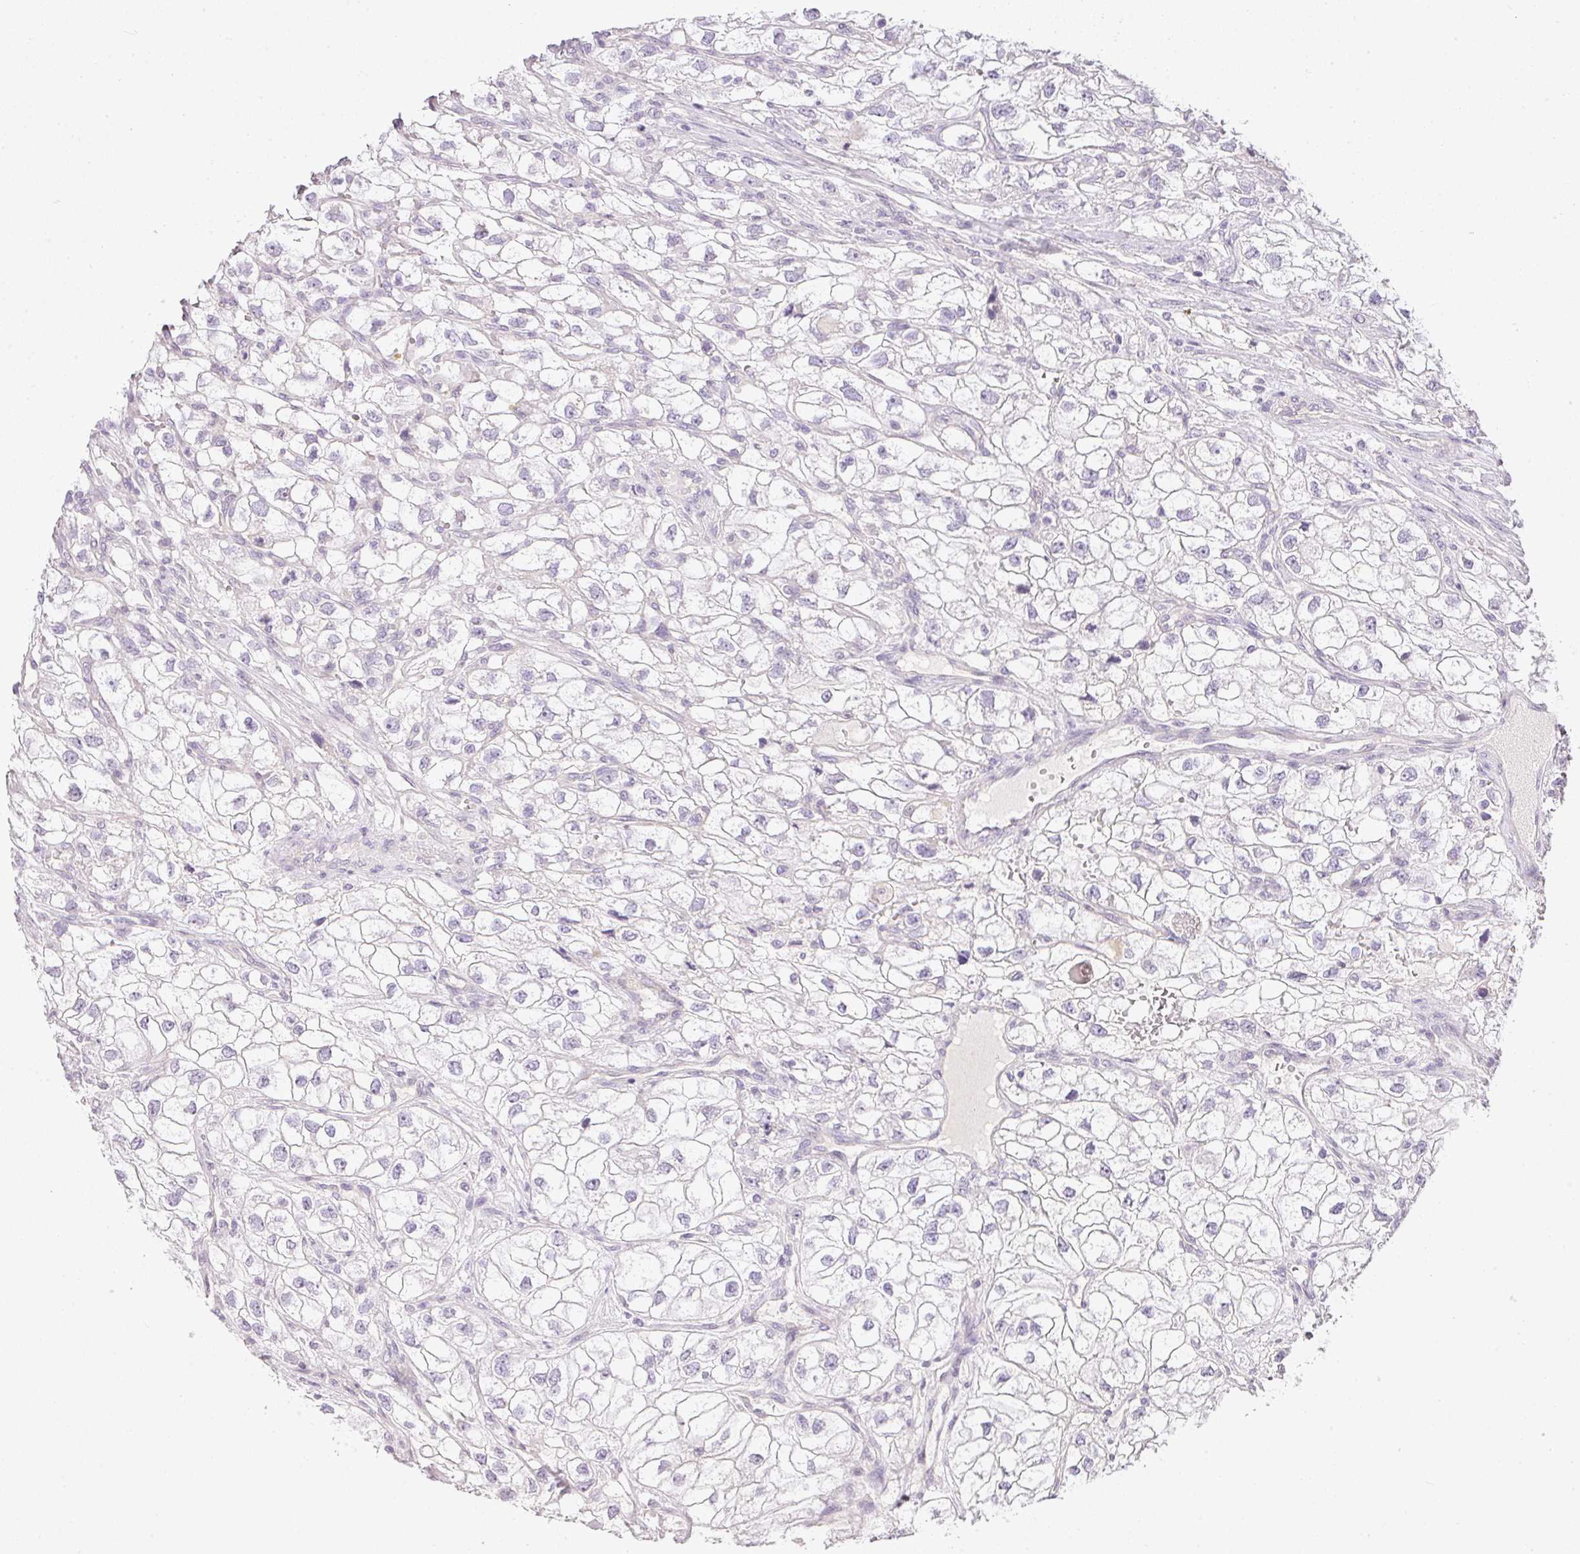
{"staining": {"intensity": "negative", "quantity": "none", "location": "none"}, "tissue": "renal cancer", "cell_type": "Tumor cells", "image_type": "cancer", "snomed": [{"axis": "morphology", "description": "Adenocarcinoma, NOS"}, {"axis": "topography", "description": "Kidney"}], "caption": "This is an immunohistochemistry (IHC) photomicrograph of human renal adenocarcinoma. There is no expression in tumor cells.", "gene": "RAX2", "patient": {"sex": "male", "age": 59}}